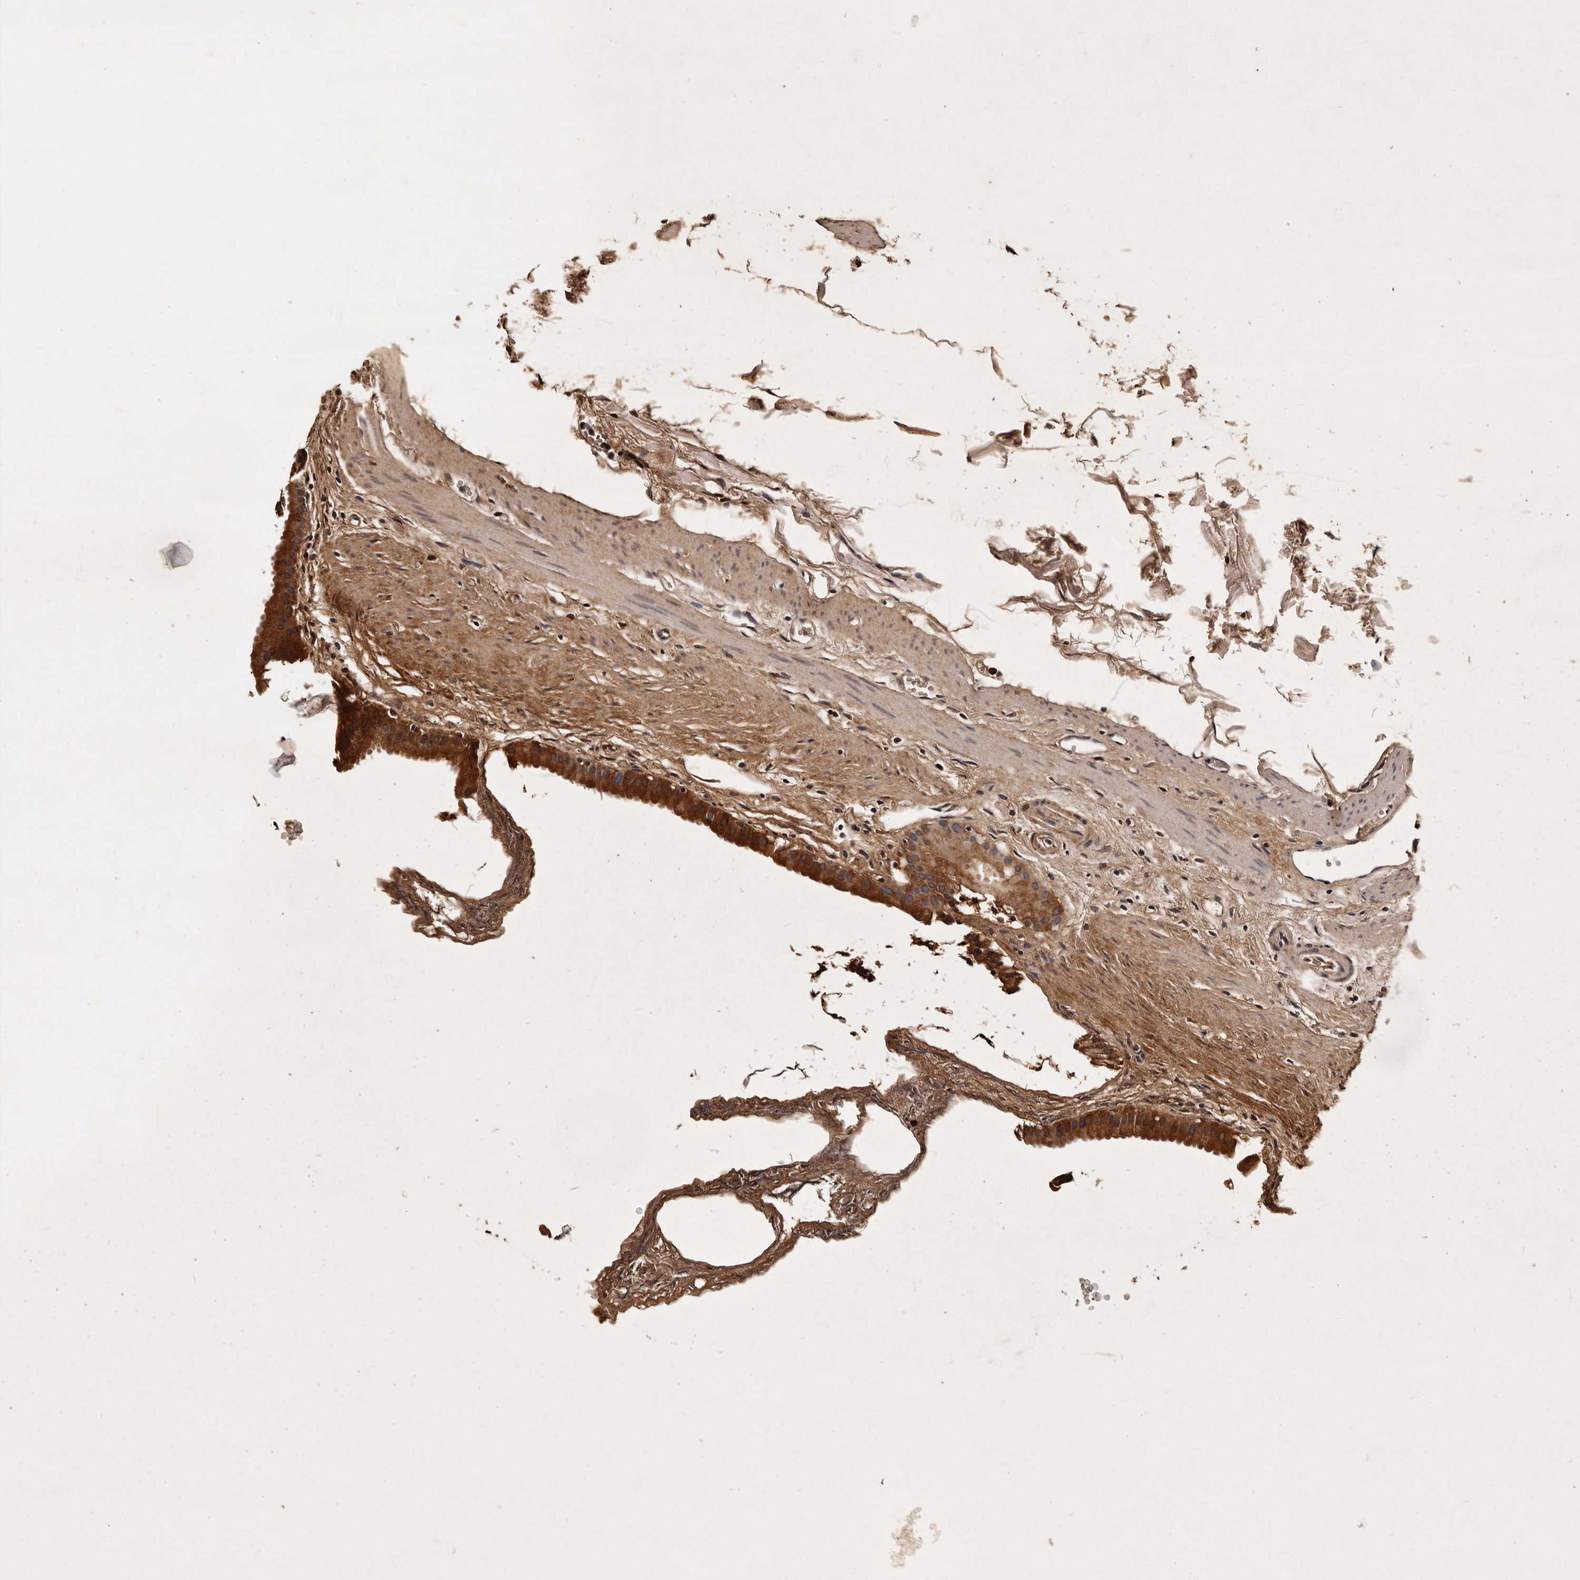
{"staining": {"intensity": "strong", "quantity": "25%-75%", "location": "cytoplasmic/membranous"}, "tissue": "gallbladder", "cell_type": "Glandular cells", "image_type": "normal", "snomed": [{"axis": "morphology", "description": "Normal tissue, NOS"}, {"axis": "topography", "description": "Gallbladder"}], "caption": "Immunohistochemical staining of normal human gallbladder exhibits high levels of strong cytoplasmic/membranous expression in about 25%-75% of glandular cells.", "gene": "PARS2", "patient": {"sex": "female", "age": 64}}